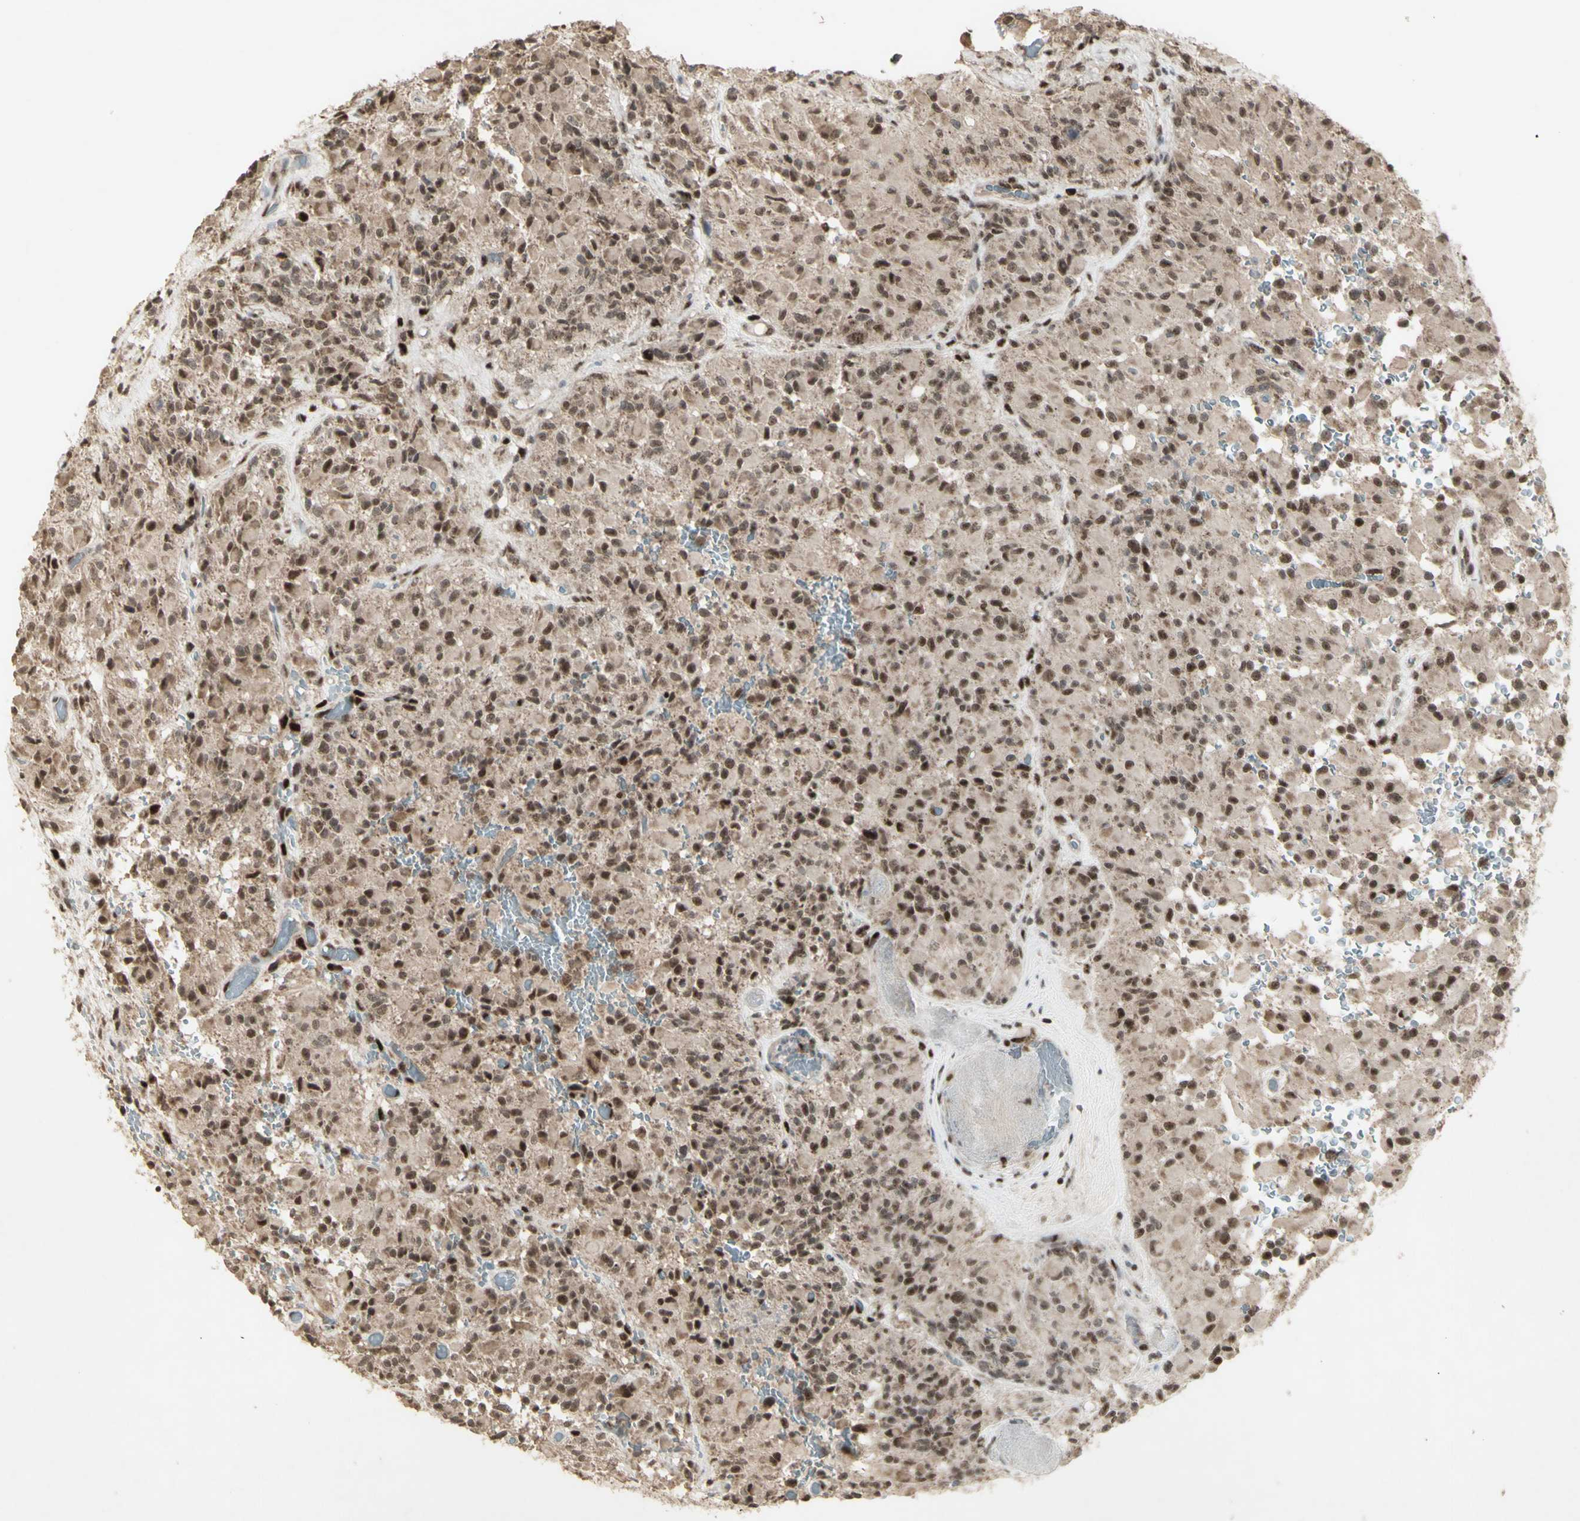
{"staining": {"intensity": "moderate", "quantity": ">75%", "location": "nuclear"}, "tissue": "glioma", "cell_type": "Tumor cells", "image_type": "cancer", "snomed": [{"axis": "morphology", "description": "Glioma, malignant, High grade"}, {"axis": "topography", "description": "Brain"}], "caption": "Brown immunohistochemical staining in human glioma reveals moderate nuclear positivity in about >75% of tumor cells.", "gene": "CCNT1", "patient": {"sex": "male", "age": 71}}